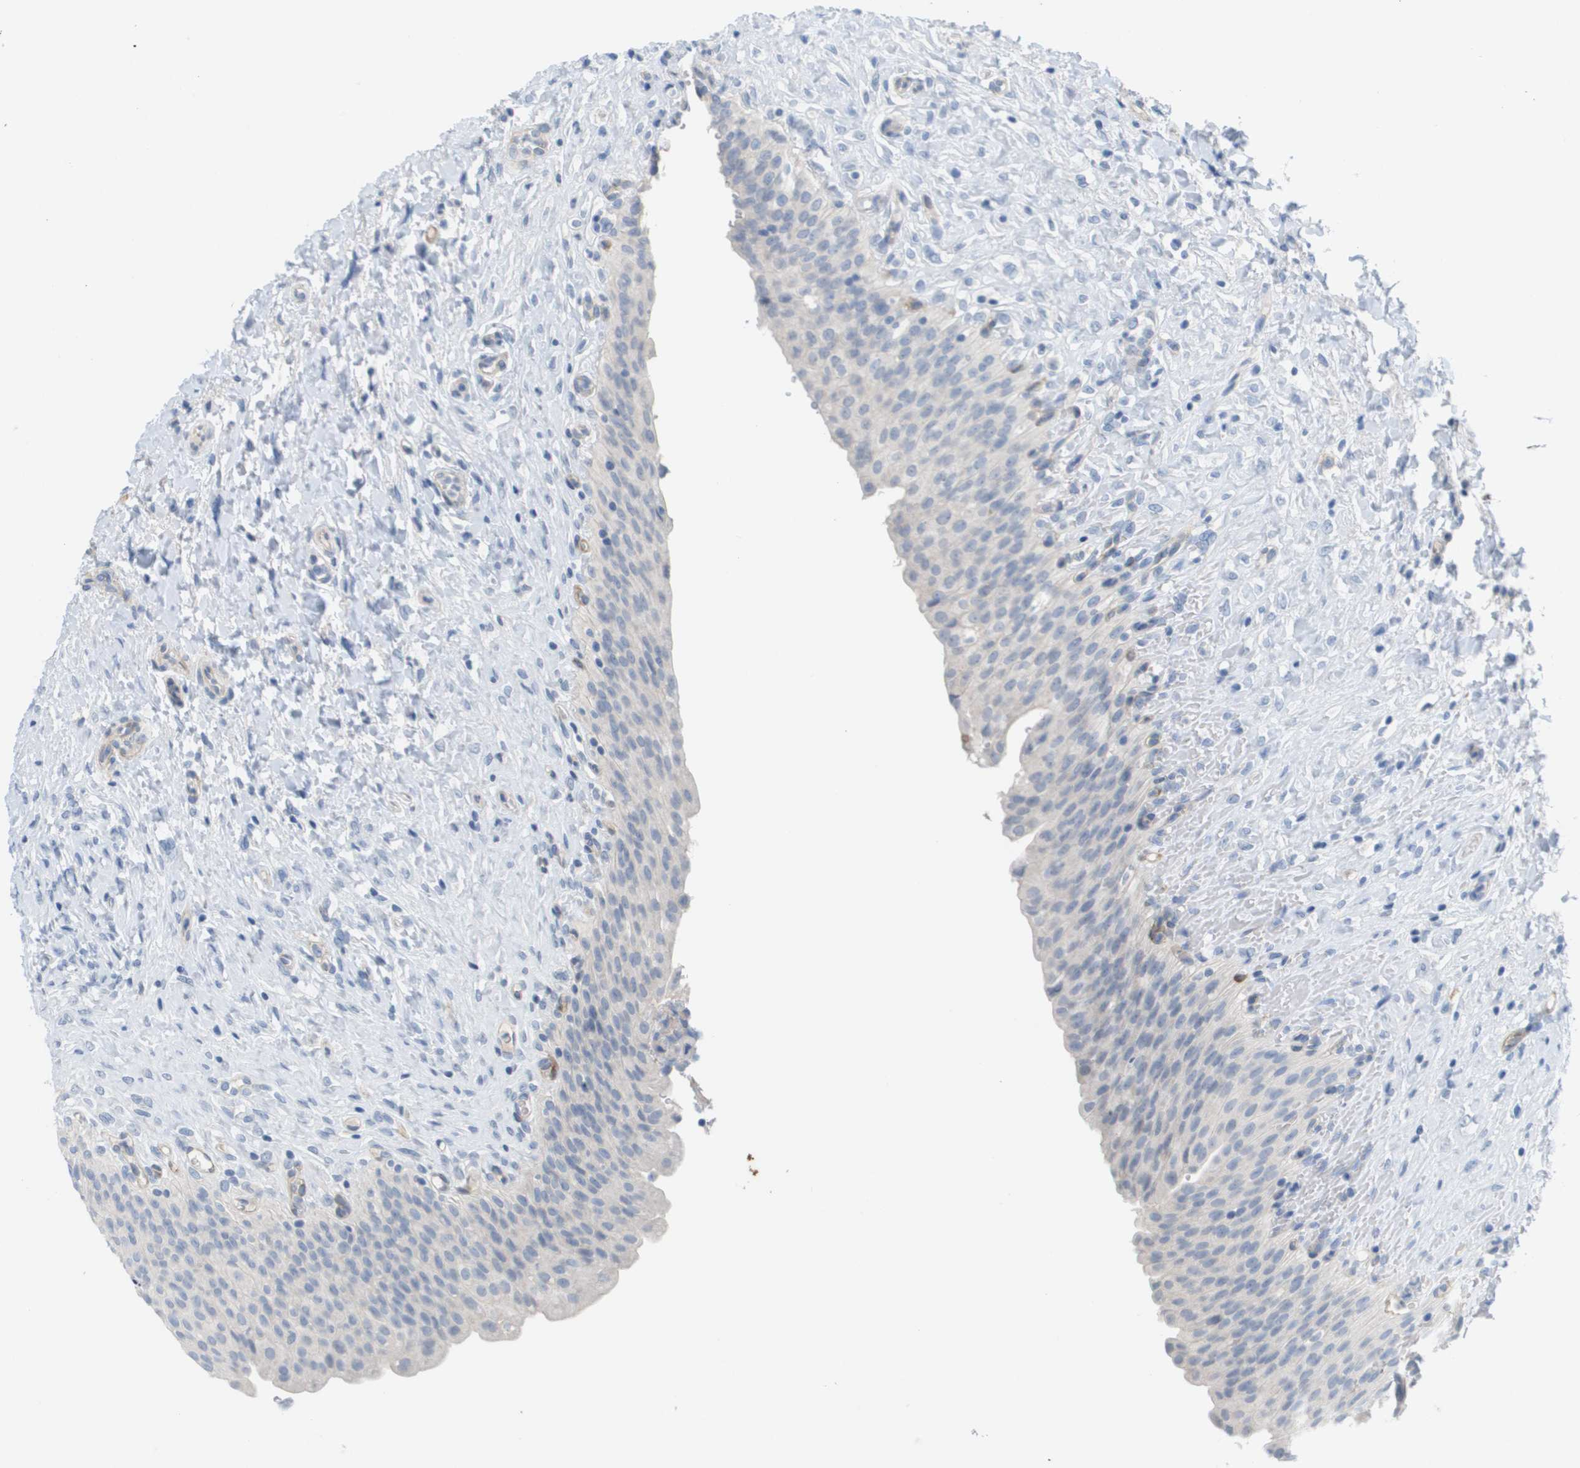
{"staining": {"intensity": "negative", "quantity": "none", "location": "none"}, "tissue": "urinary bladder", "cell_type": "Urothelial cells", "image_type": "normal", "snomed": [{"axis": "morphology", "description": "Urothelial carcinoma, High grade"}, {"axis": "topography", "description": "Urinary bladder"}], "caption": "Immunohistochemistry (IHC) histopathology image of benign human urinary bladder stained for a protein (brown), which shows no positivity in urothelial cells. (Stains: DAB immunohistochemistry with hematoxylin counter stain, Microscopy: brightfield microscopy at high magnification).", "gene": "ANGPT2", "patient": {"sex": "male", "age": 46}}